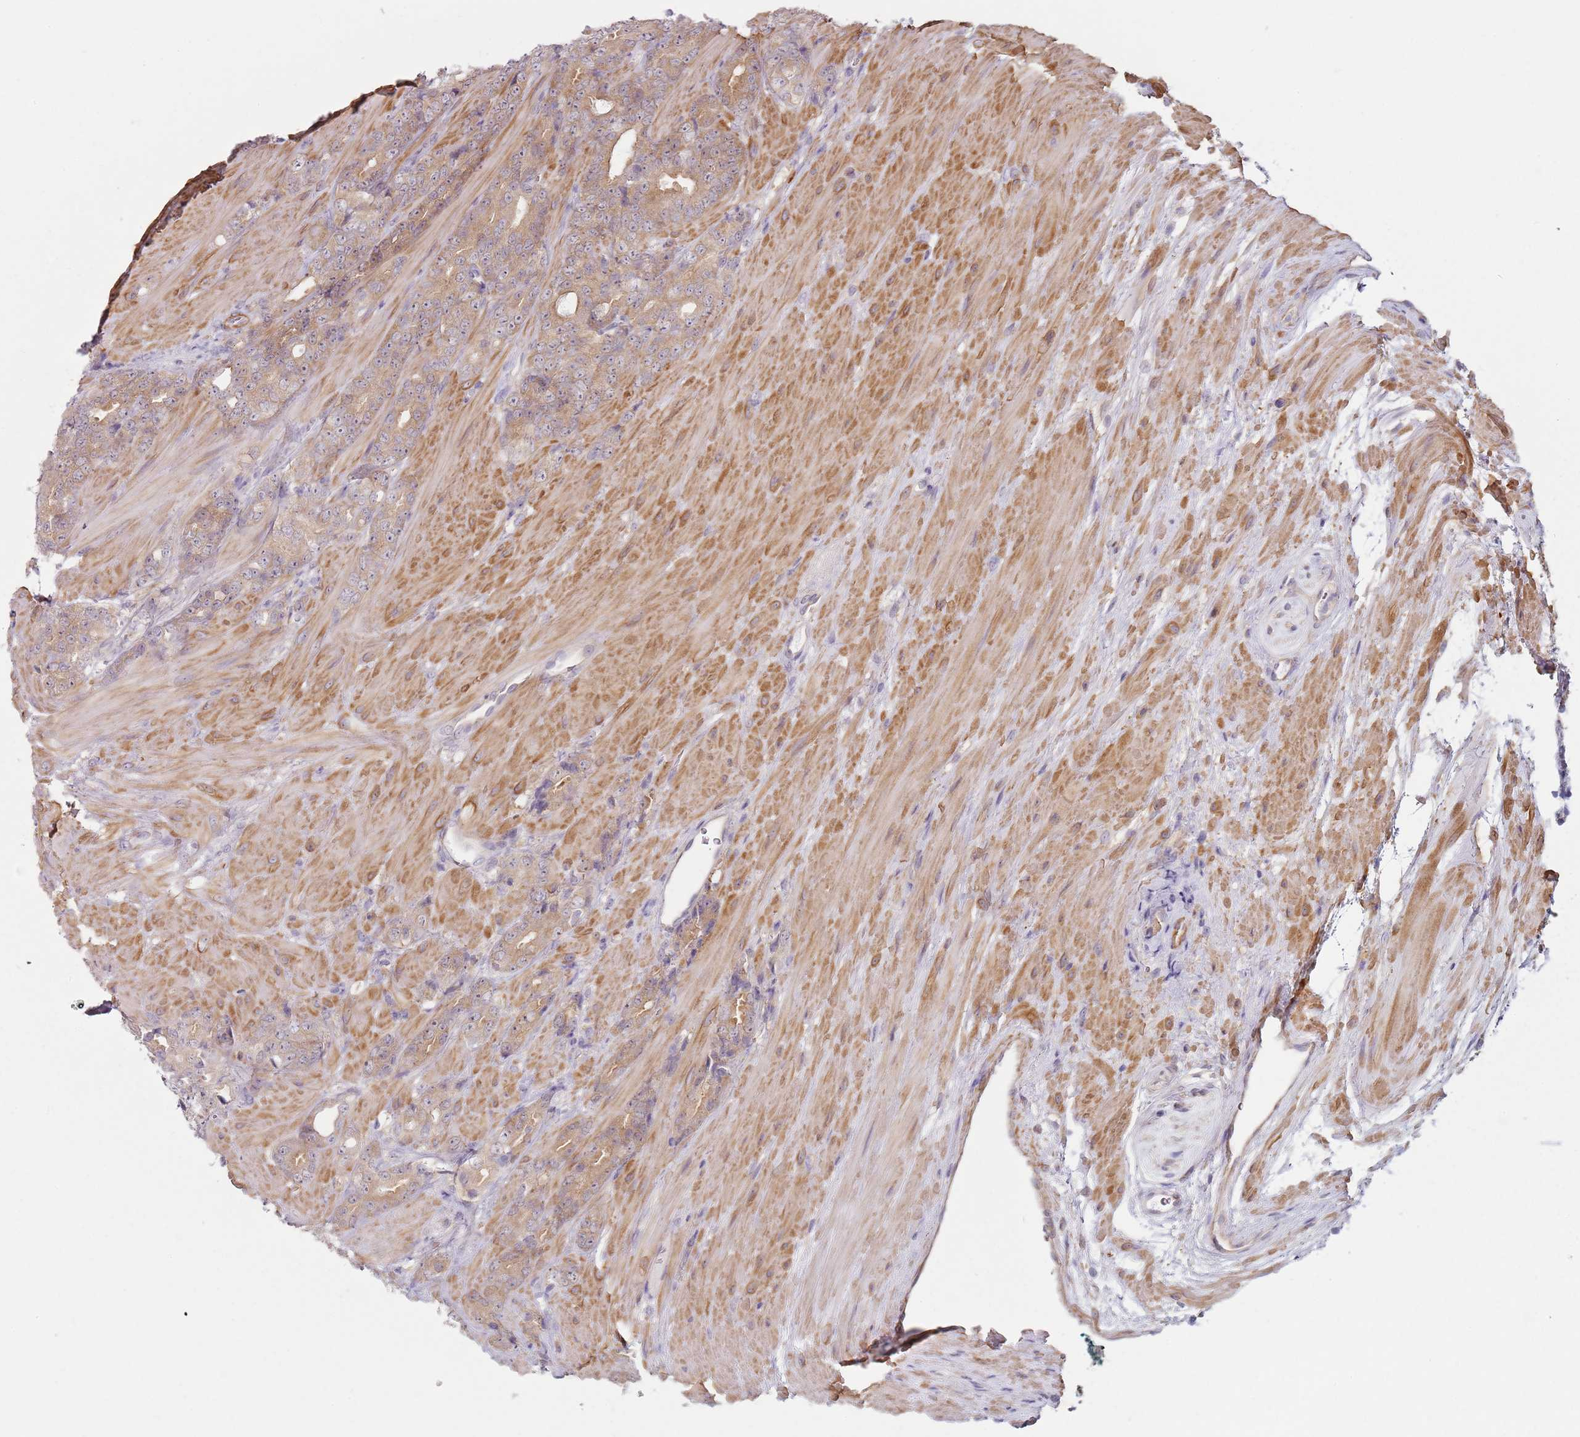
{"staining": {"intensity": "moderate", "quantity": ">75%", "location": "cytoplasmic/membranous"}, "tissue": "prostate cancer", "cell_type": "Tumor cells", "image_type": "cancer", "snomed": [{"axis": "morphology", "description": "Adenocarcinoma, High grade"}, {"axis": "topography", "description": "Prostate"}], "caption": "IHC (DAB) staining of human prostate cancer shows moderate cytoplasmic/membranous protein expression in approximately >75% of tumor cells.", "gene": "SLC26A6", "patient": {"sex": "male", "age": 62}}